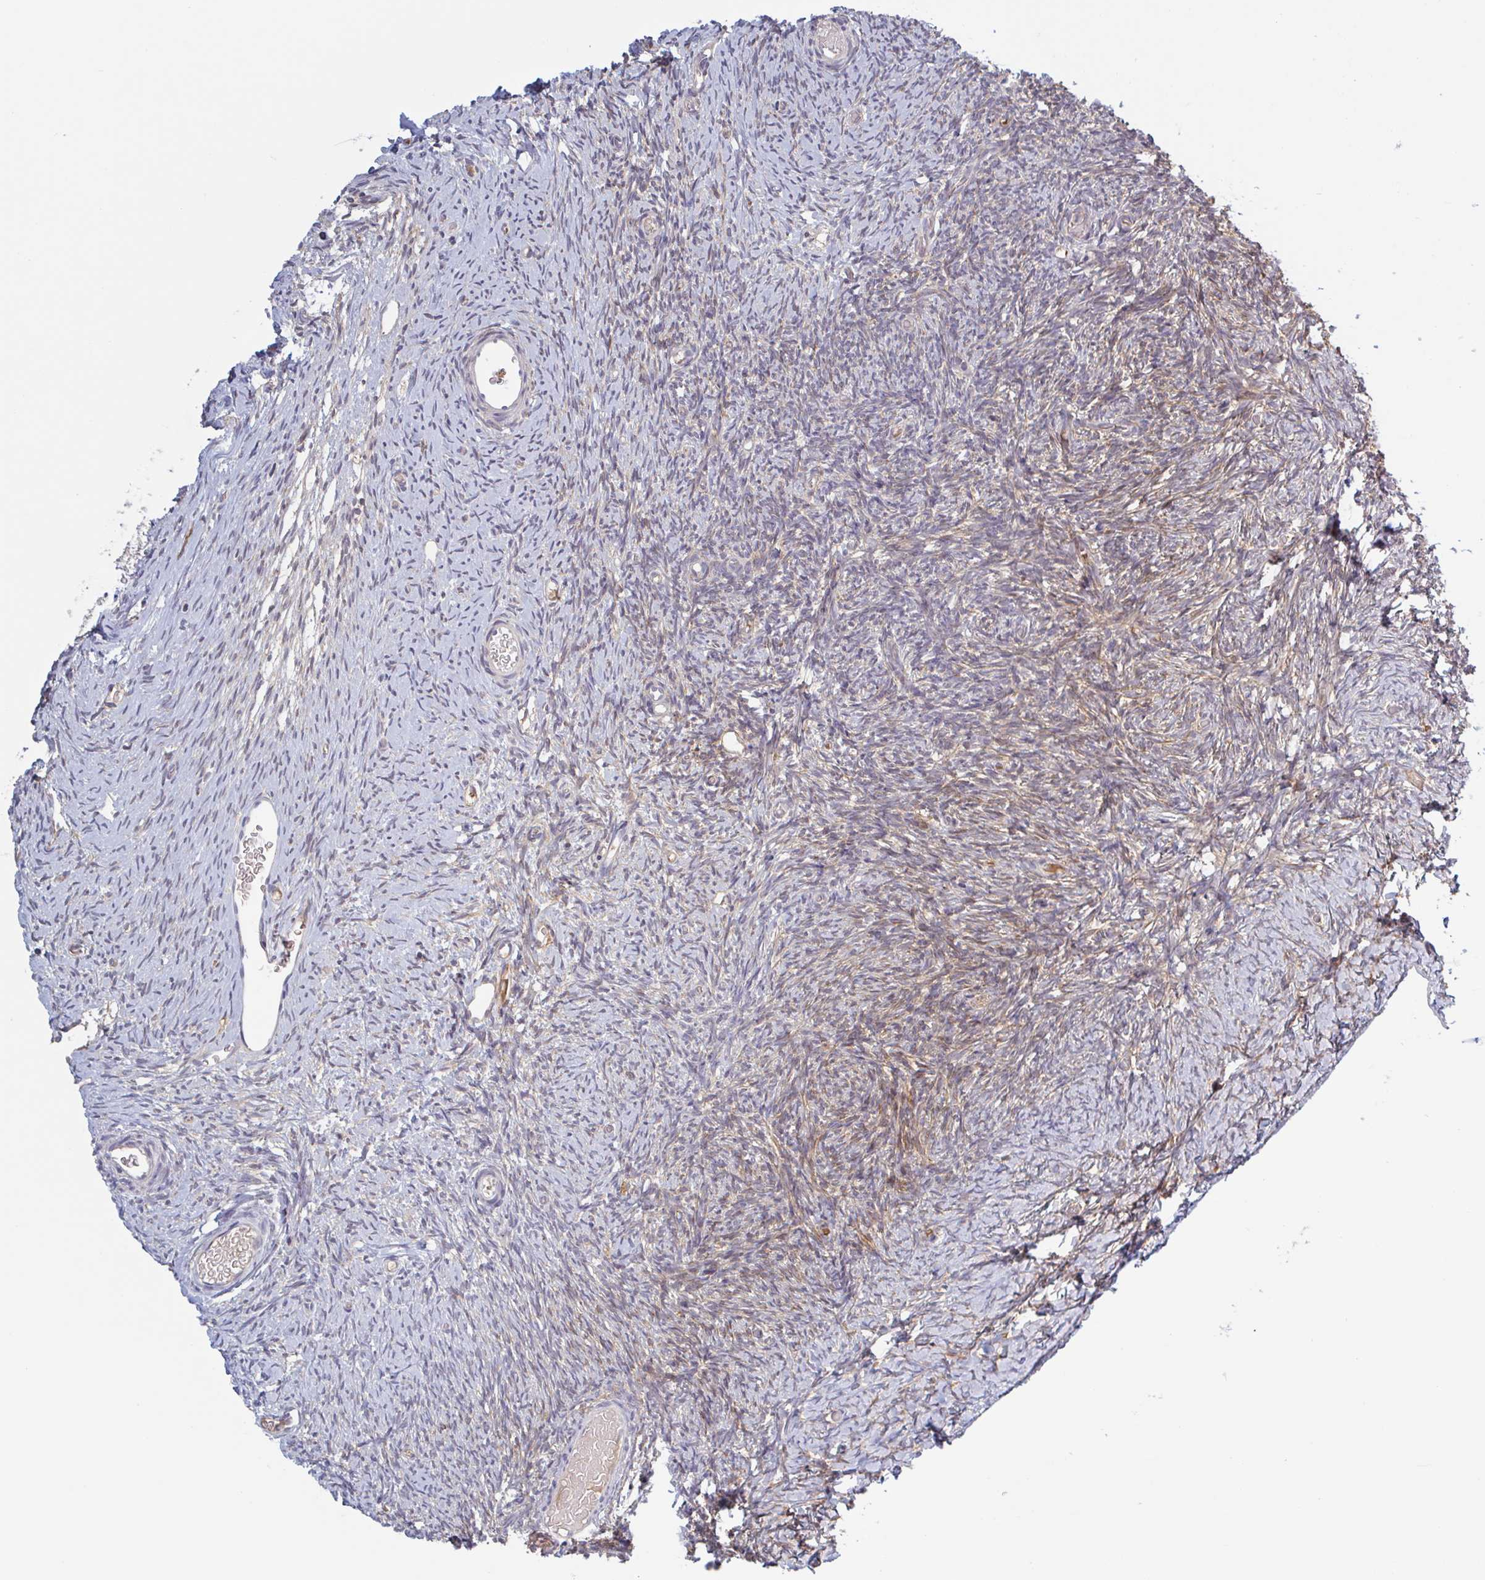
{"staining": {"intensity": "weak", "quantity": ">75%", "location": "cytoplasmic/membranous"}, "tissue": "ovary", "cell_type": "Follicle cells", "image_type": "normal", "snomed": [{"axis": "morphology", "description": "Normal tissue, NOS"}, {"axis": "topography", "description": "Ovary"}], "caption": "Protein expression analysis of benign ovary displays weak cytoplasmic/membranous staining in about >75% of follicle cells. Nuclei are stained in blue.", "gene": "SURF1", "patient": {"sex": "female", "age": 39}}